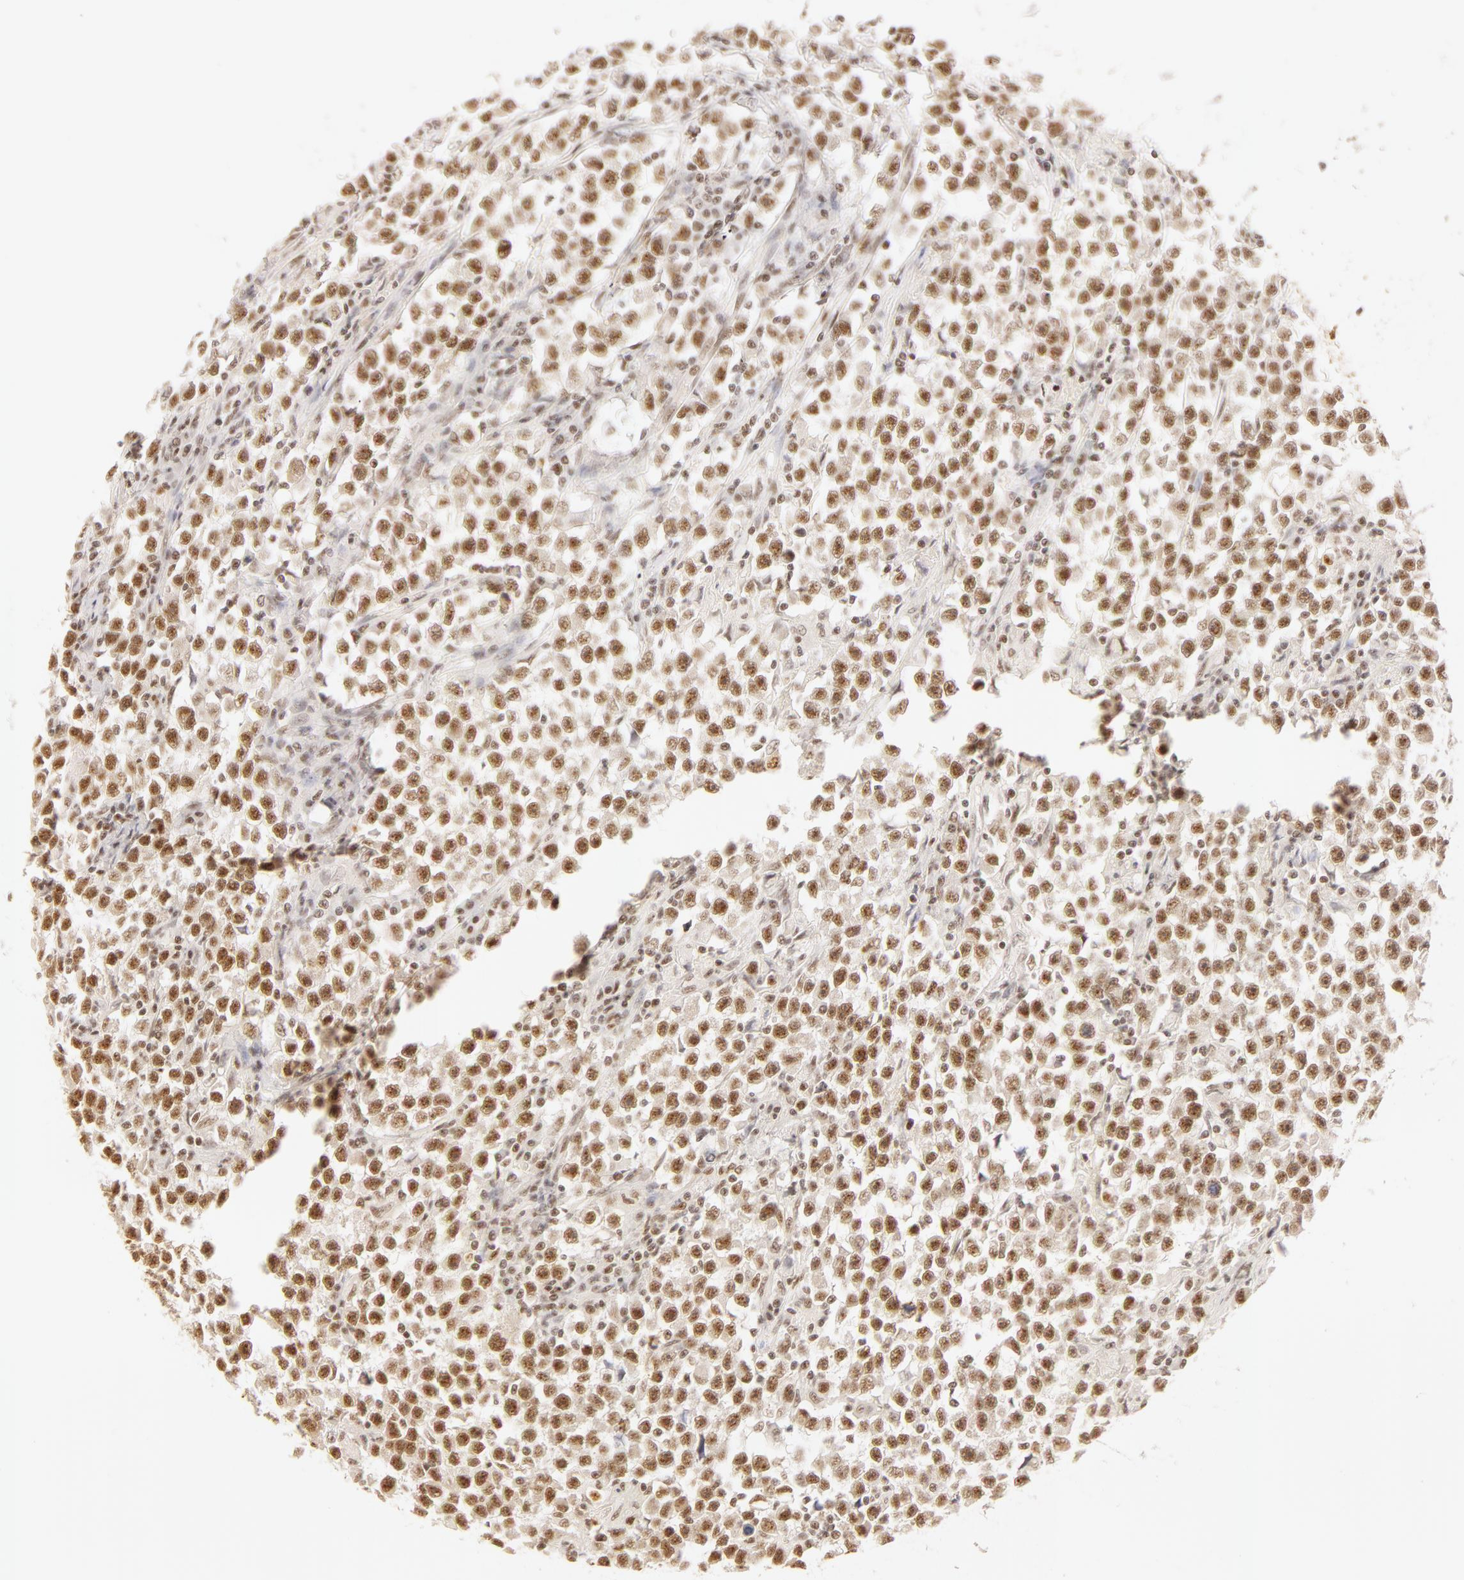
{"staining": {"intensity": "moderate", "quantity": ">75%", "location": "nuclear"}, "tissue": "testis cancer", "cell_type": "Tumor cells", "image_type": "cancer", "snomed": [{"axis": "morphology", "description": "Seminoma, NOS"}, {"axis": "topography", "description": "Testis"}], "caption": "Approximately >75% of tumor cells in testis cancer (seminoma) display moderate nuclear protein expression as visualized by brown immunohistochemical staining.", "gene": "RBM39", "patient": {"sex": "male", "age": 33}}